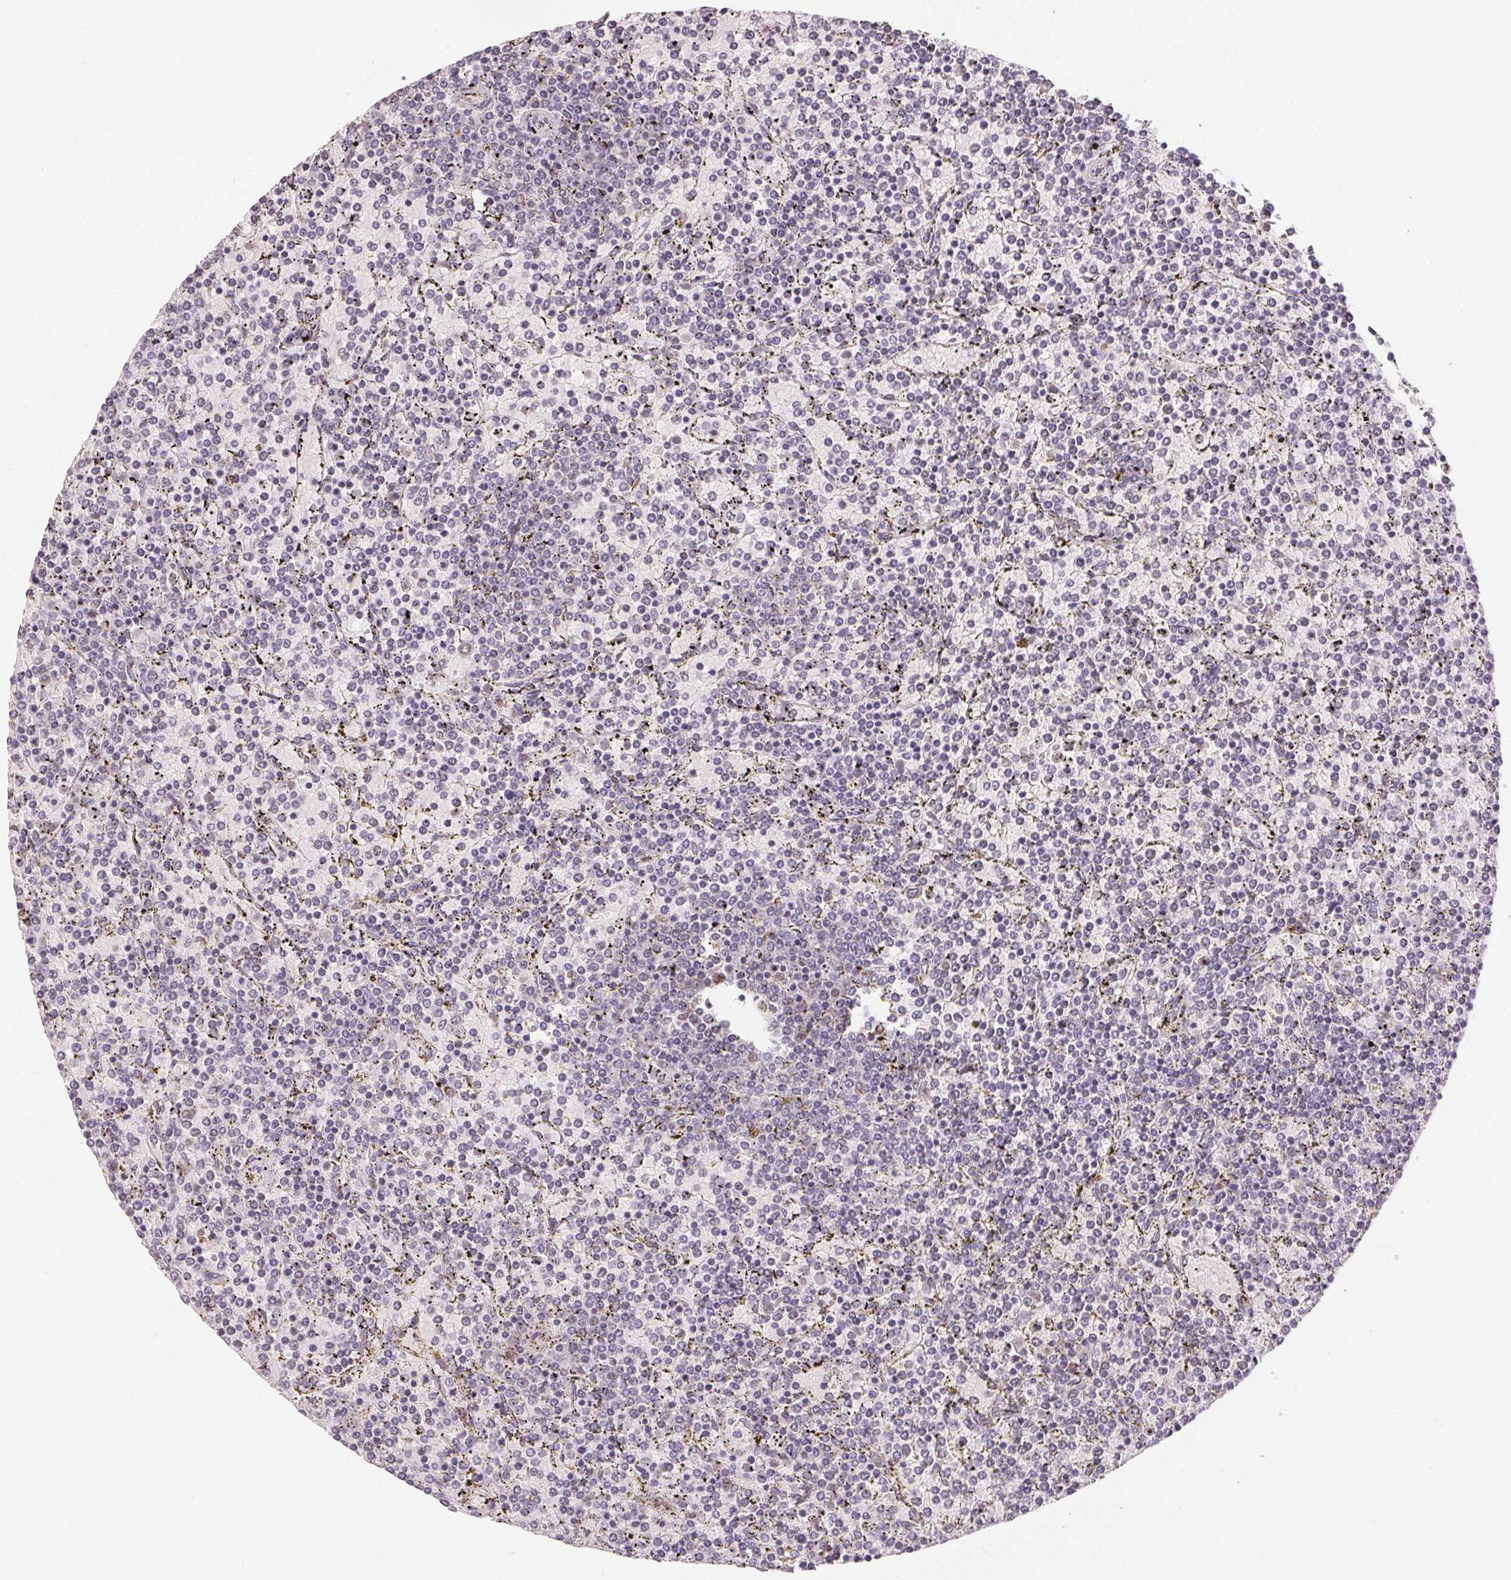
{"staining": {"intensity": "negative", "quantity": "none", "location": "none"}, "tissue": "lymphoma", "cell_type": "Tumor cells", "image_type": "cancer", "snomed": [{"axis": "morphology", "description": "Malignant lymphoma, non-Hodgkin's type, Low grade"}, {"axis": "topography", "description": "Spleen"}], "caption": "This photomicrograph is of low-grade malignant lymphoma, non-Hodgkin's type stained with IHC to label a protein in brown with the nuclei are counter-stained blue. There is no staining in tumor cells.", "gene": "POLR3G", "patient": {"sex": "female", "age": 77}}